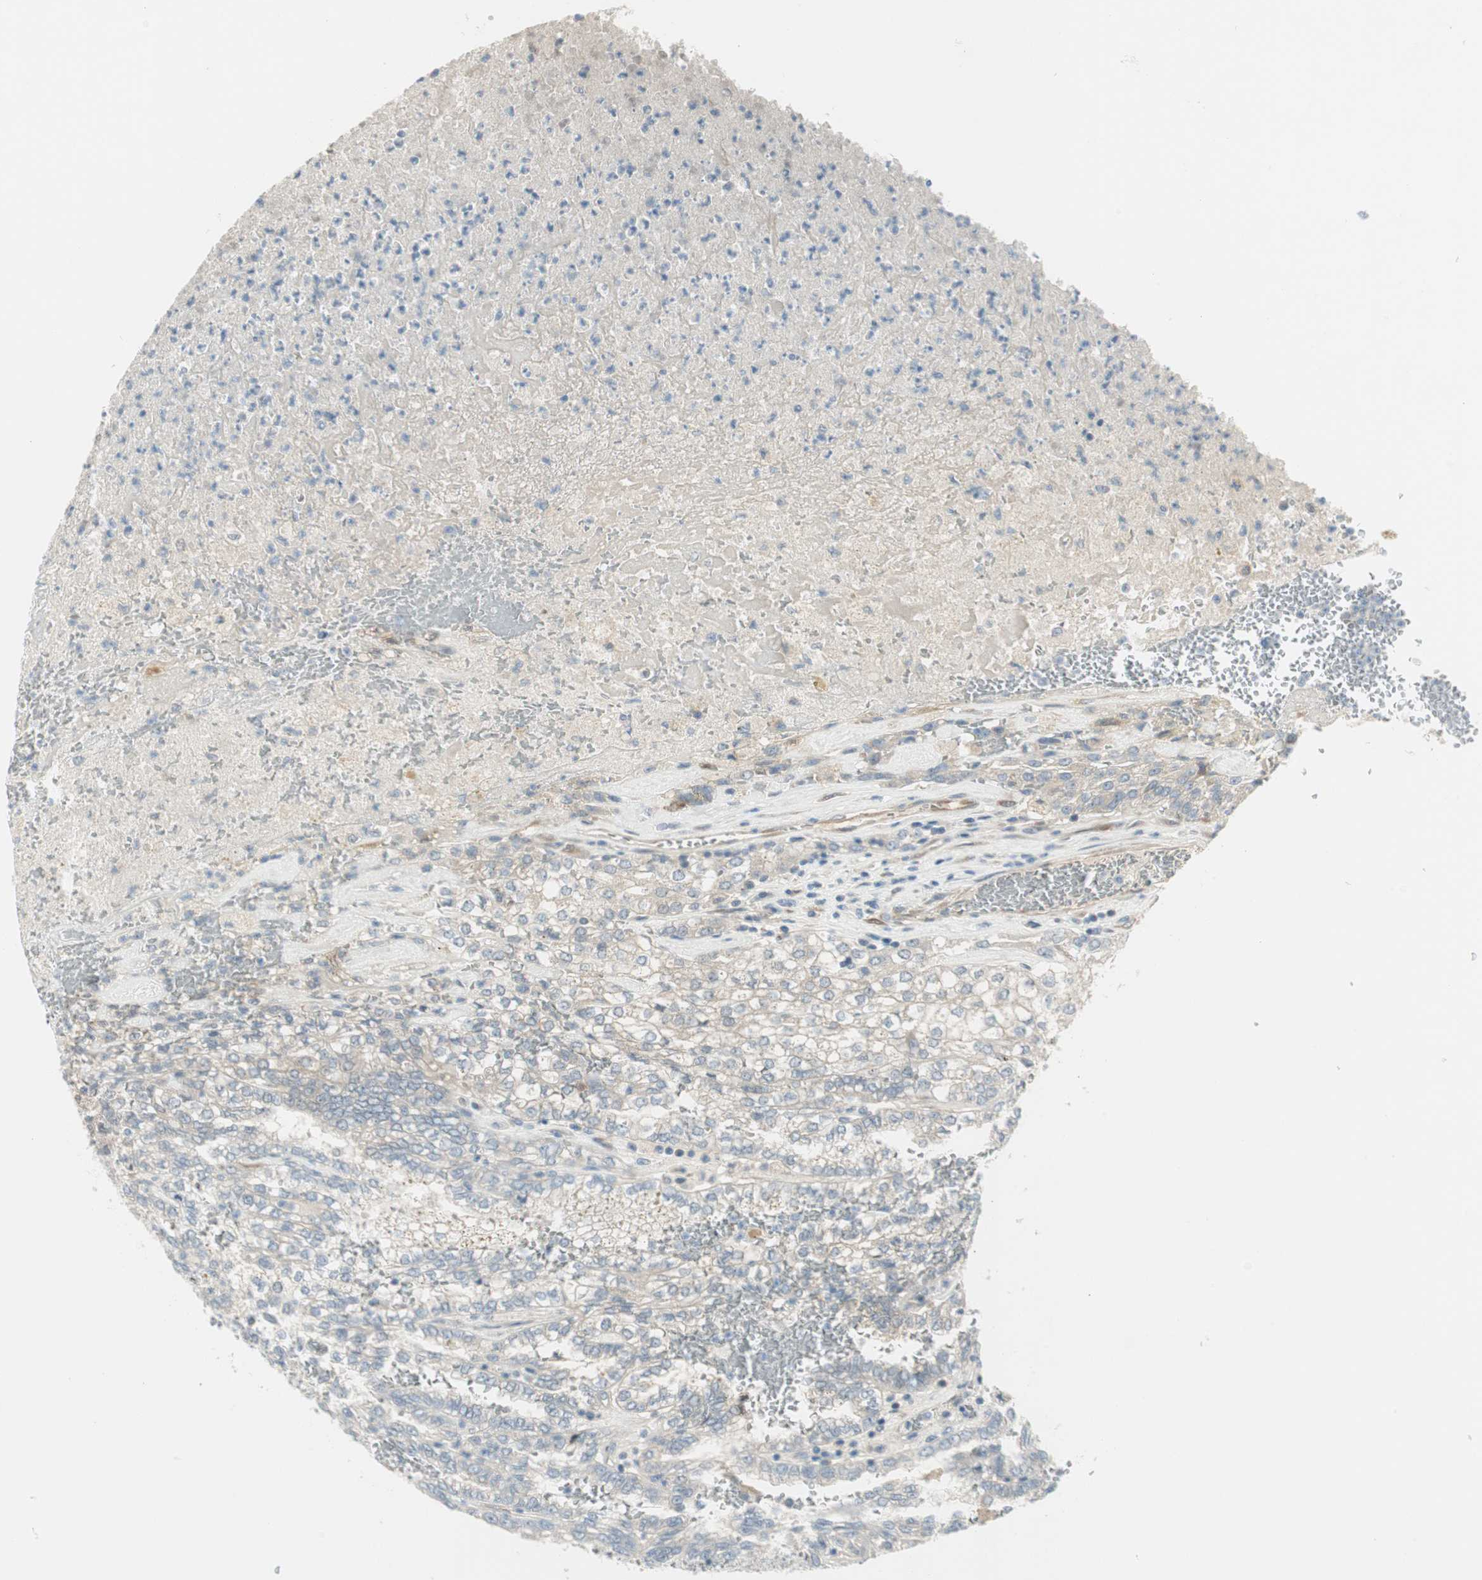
{"staining": {"intensity": "negative", "quantity": "none", "location": "none"}, "tissue": "renal cancer", "cell_type": "Tumor cells", "image_type": "cancer", "snomed": [{"axis": "morphology", "description": "Inflammation, NOS"}, {"axis": "morphology", "description": "Adenocarcinoma, NOS"}, {"axis": "topography", "description": "Kidney"}], "caption": "Photomicrograph shows no significant protein expression in tumor cells of adenocarcinoma (renal).", "gene": "STON1-GTF2A1L", "patient": {"sex": "male", "age": 68}}